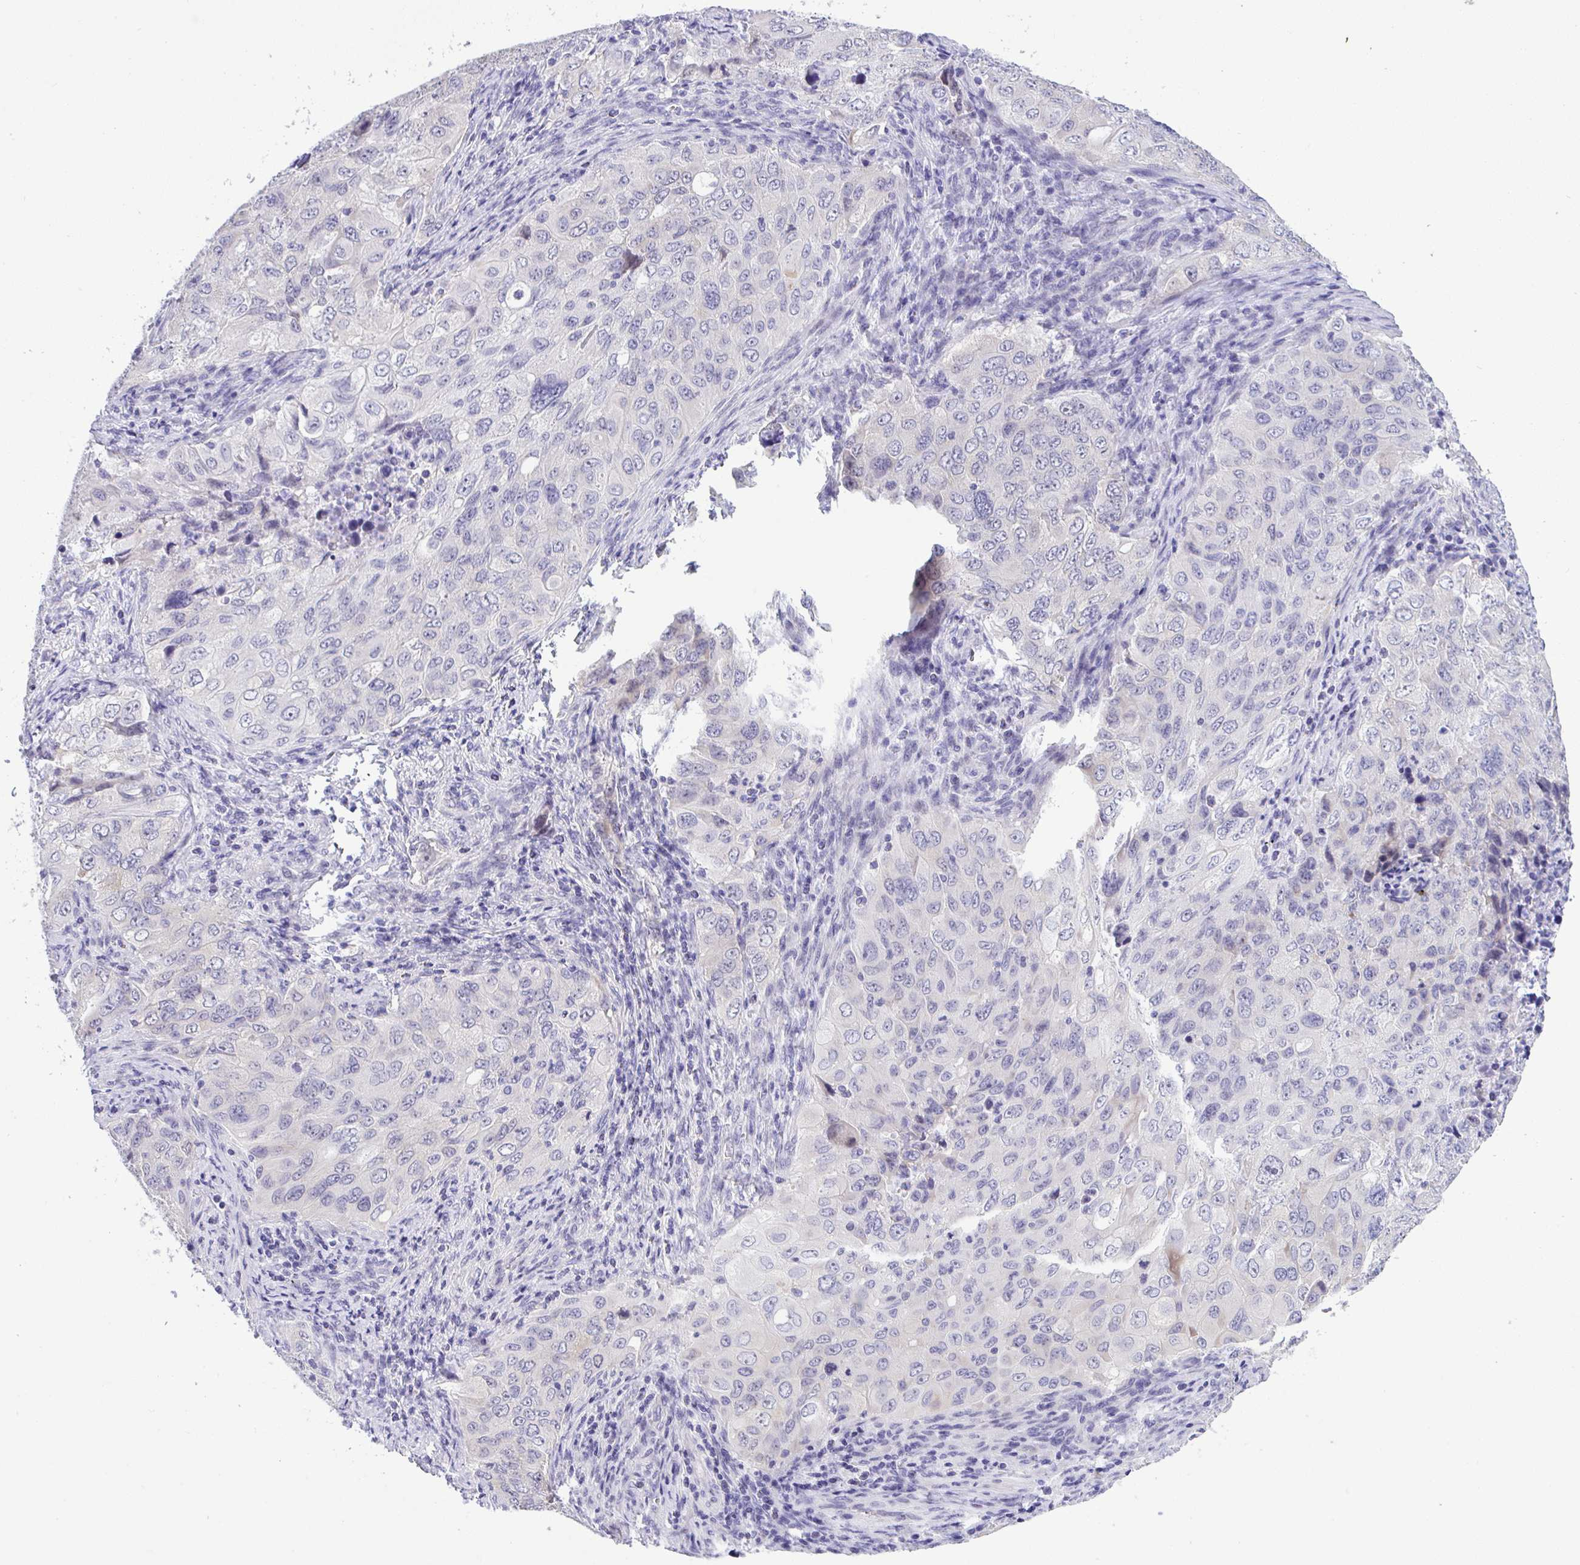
{"staining": {"intensity": "negative", "quantity": "none", "location": "none"}, "tissue": "lung cancer", "cell_type": "Tumor cells", "image_type": "cancer", "snomed": [{"axis": "morphology", "description": "Adenocarcinoma, NOS"}, {"axis": "morphology", "description": "Adenocarcinoma, metastatic, NOS"}, {"axis": "topography", "description": "Lymph node"}, {"axis": "topography", "description": "Lung"}], "caption": "Immunohistochemistry (IHC) image of neoplastic tissue: human adenocarcinoma (lung) stained with DAB displays no significant protein staining in tumor cells. (DAB immunohistochemistry, high magnification).", "gene": "YBX2", "patient": {"sex": "female", "age": 42}}